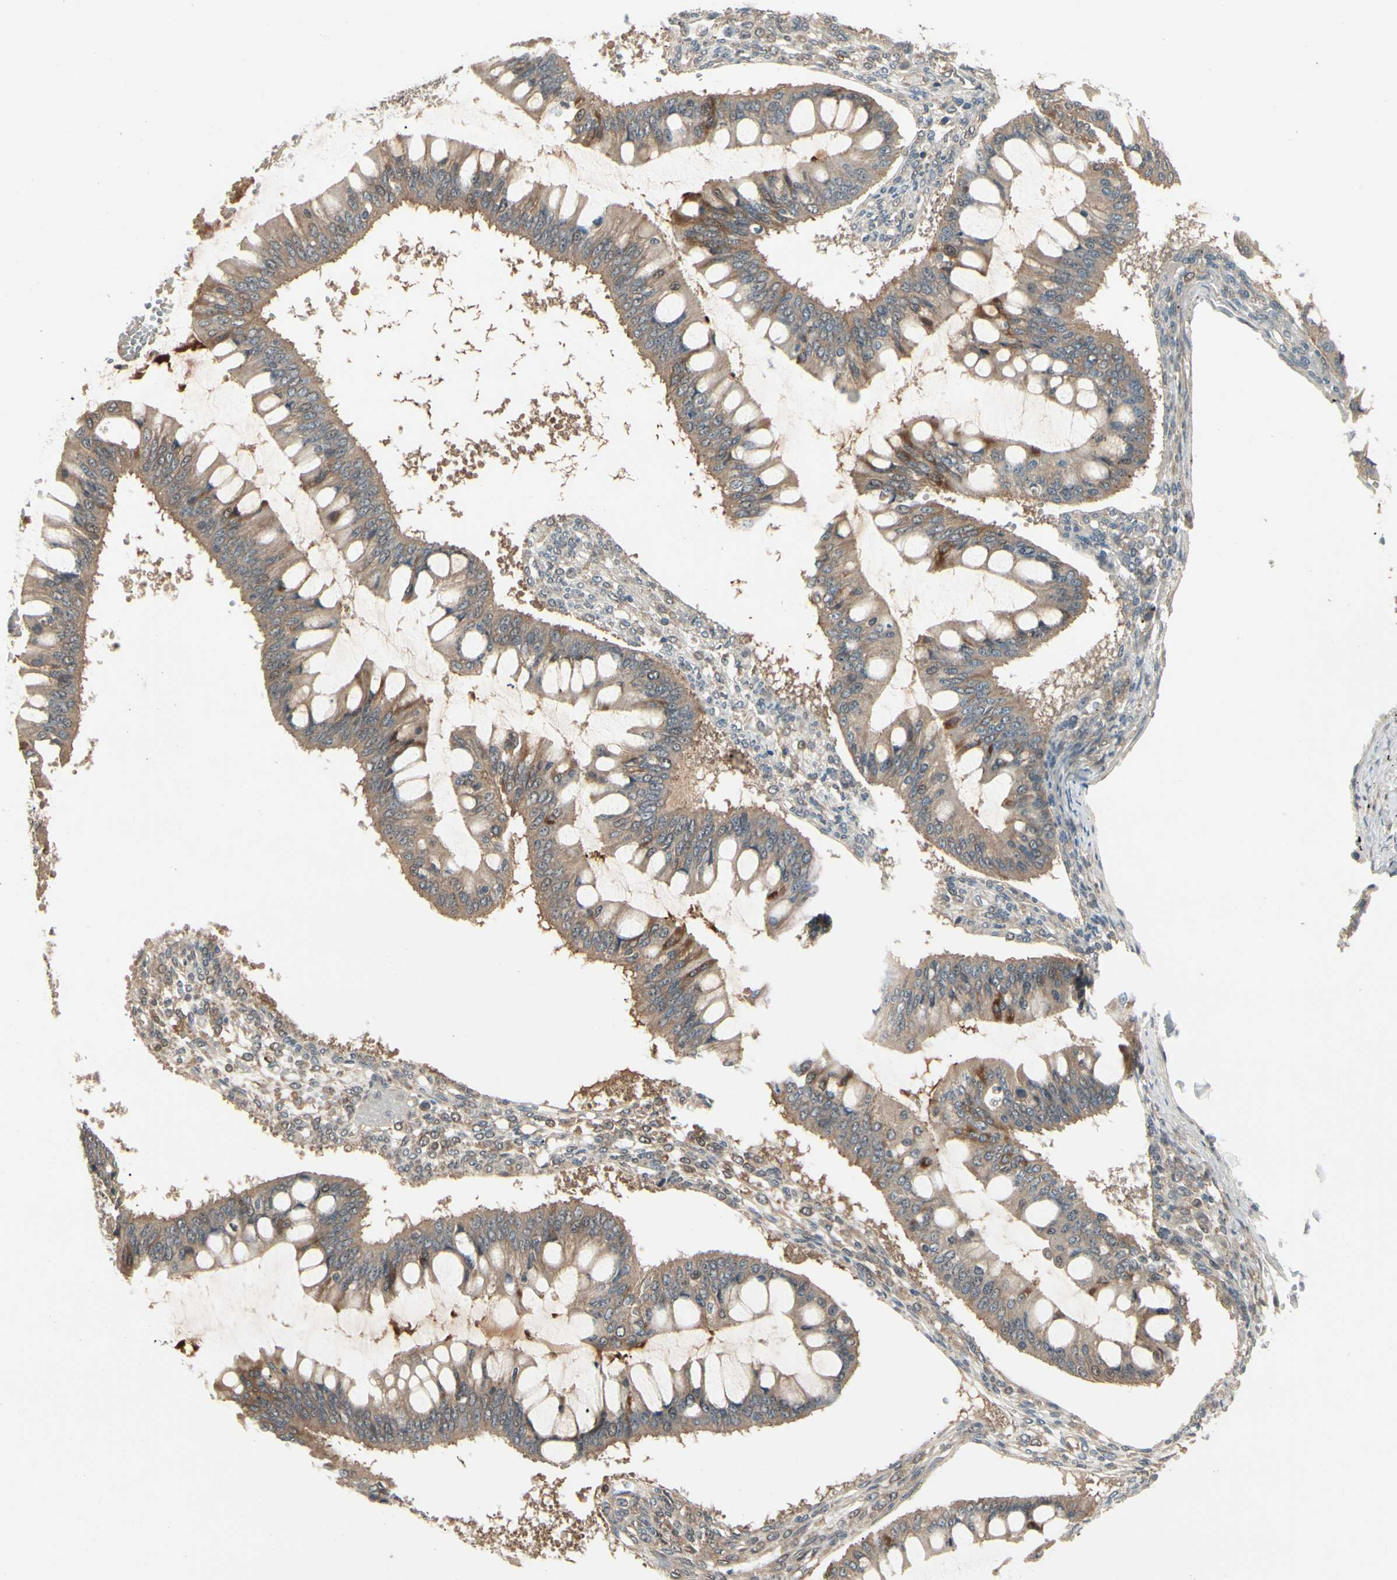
{"staining": {"intensity": "moderate", "quantity": ">75%", "location": "cytoplasmic/membranous"}, "tissue": "ovarian cancer", "cell_type": "Tumor cells", "image_type": "cancer", "snomed": [{"axis": "morphology", "description": "Cystadenocarcinoma, mucinous, NOS"}, {"axis": "topography", "description": "Ovary"}], "caption": "Moderate cytoplasmic/membranous expression is identified in about >75% of tumor cells in mucinous cystadenocarcinoma (ovarian).", "gene": "RNF14", "patient": {"sex": "female", "age": 73}}